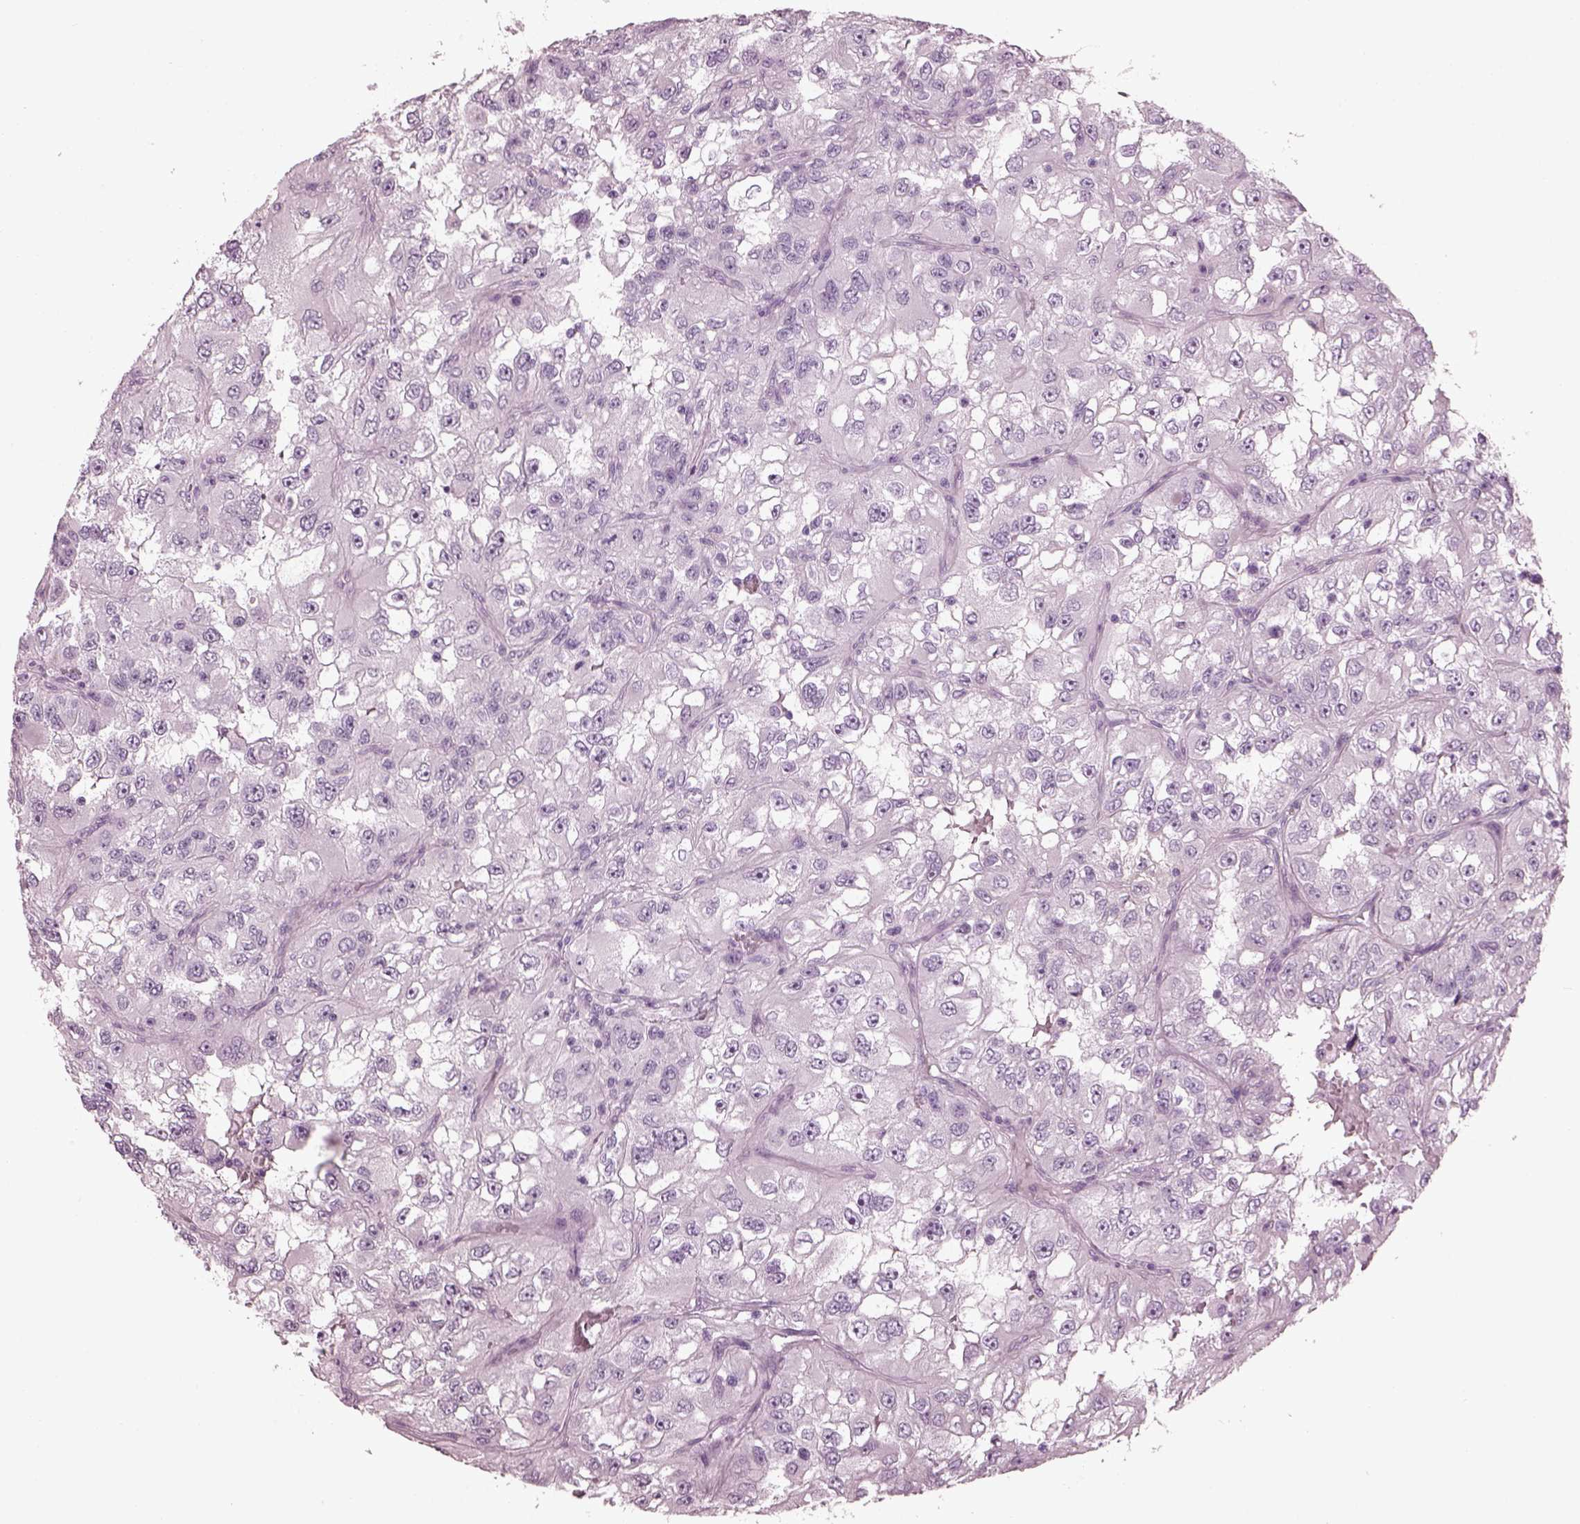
{"staining": {"intensity": "negative", "quantity": "none", "location": "none"}, "tissue": "renal cancer", "cell_type": "Tumor cells", "image_type": "cancer", "snomed": [{"axis": "morphology", "description": "Adenocarcinoma, NOS"}, {"axis": "topography", "description": "Kidney"}], "caption": "DAB immunohistochemical staining of human adenocarcinoma (renal) exhibits no significant positivity in tumor cells.", "gene": "PDC", "patient": {"sex": "male", "age": 64}}